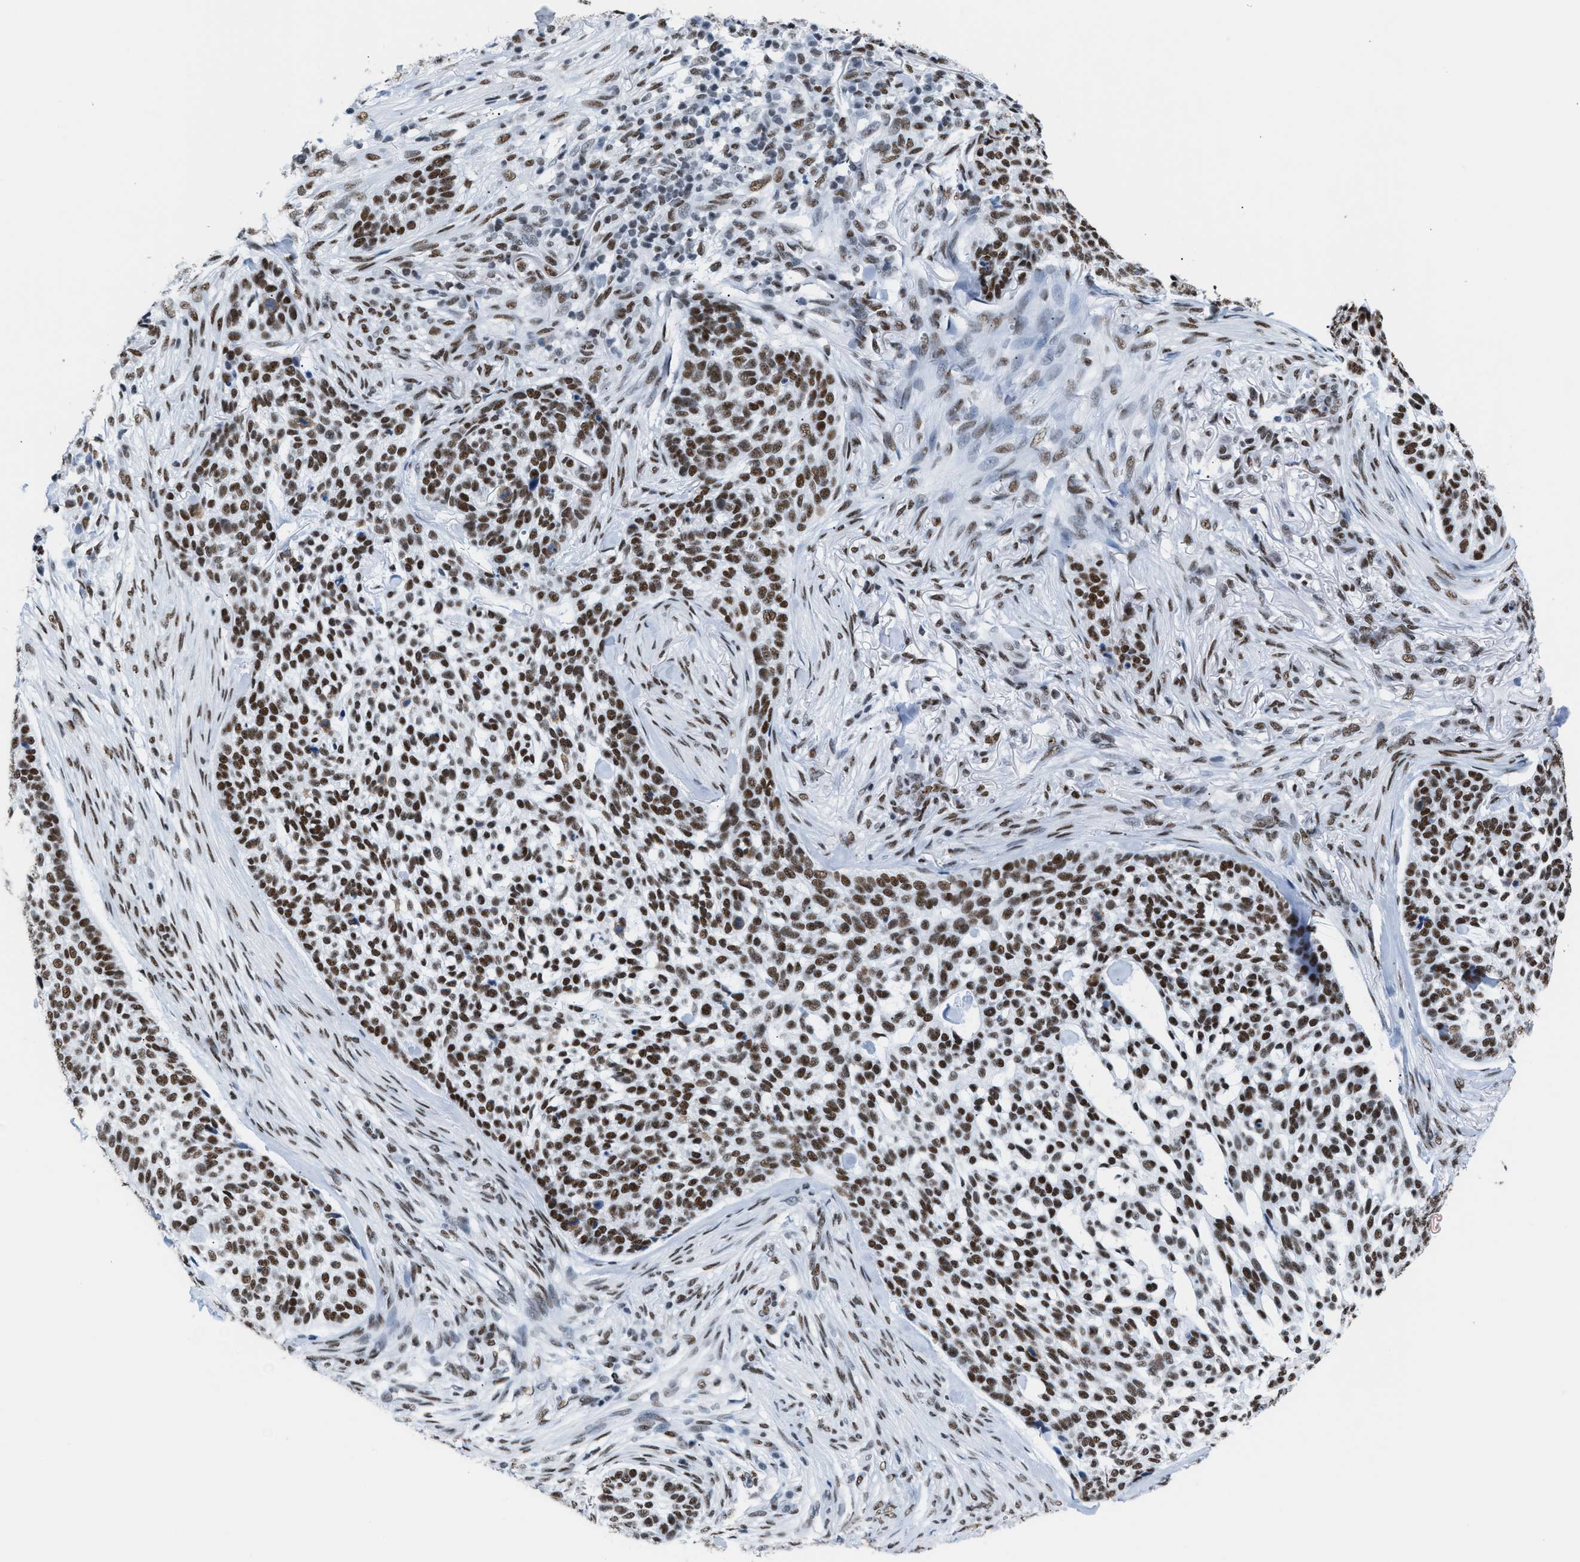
{"staining": {"intensity": "moderate", "quantity": ">75%", "location": "nuclear"}, "tissue": "skin cancer", "cell_type": "Tumor cells", "image_type": "cancer", "snomed": [{"axis": "morphology", "description": "Basal cell carcinoma"}, {"axis": "topography", "description": "Skin"}], "caption": "IHC (DAB) staining of human basal cell carcinoma (skin) reveals moderate nuclear protein staining in approximately >75% of tumor cells.", "gene": "CCAR2", "patient": {"sex": "female", "age": 64}}